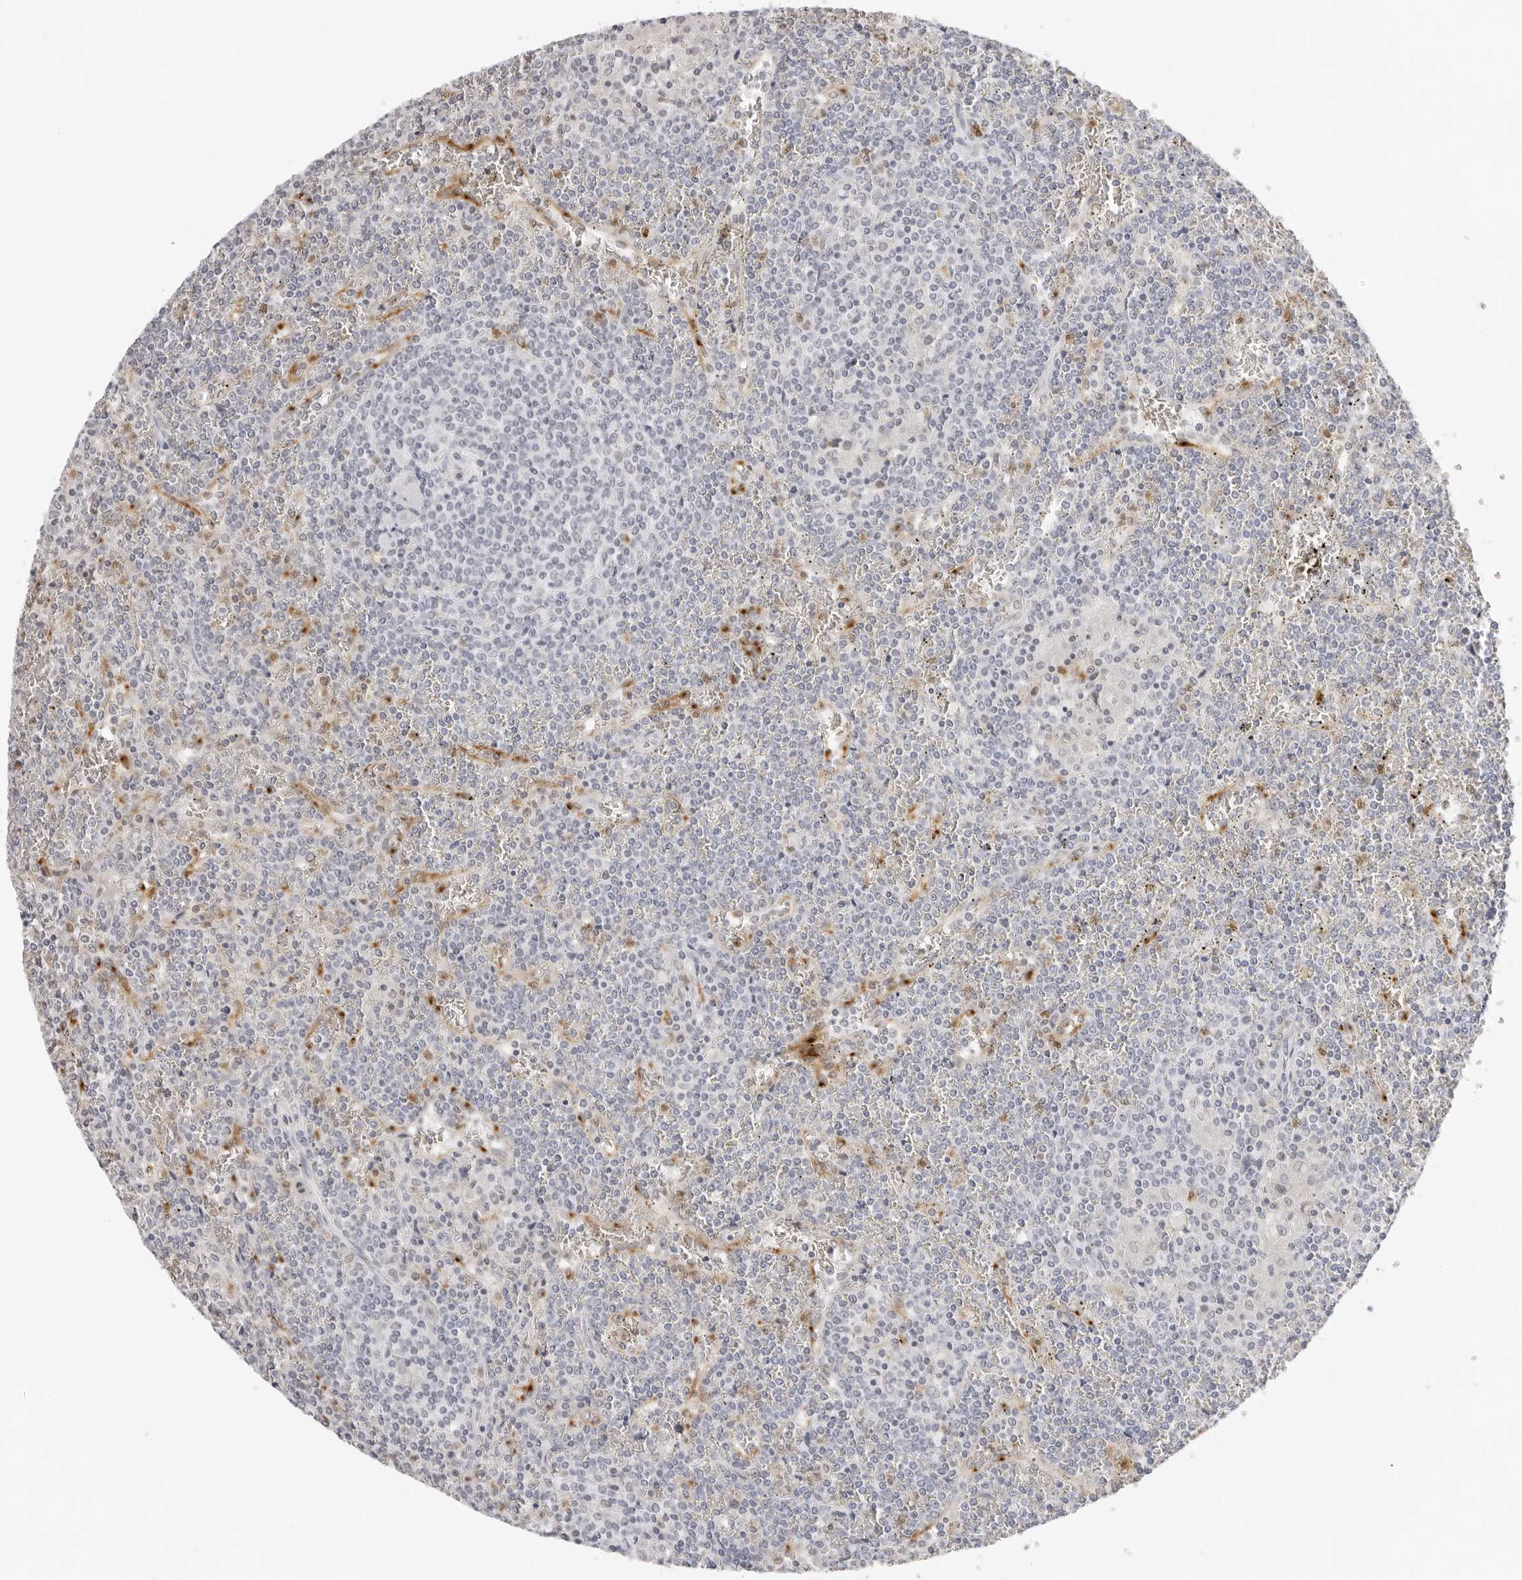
{"staining": {"intensity": "negative", "quantity": "none", "location": "none"}, "tissue": "lymphoma", "cell_type": "Tumor cells", "image_type": "cancer", "snomed": [{"axis": "morphology", "description": "Malignant lymphoma, non-Hodgkin's type, Low grade"}, {"axis": "topography", "description": "Spleen"}], "caption": "Tumor cells show no significant positivity in low-grade malignant lymphoma, non-Hodgkin's type.", "gene": "MSH6", "patient": {"sex": "female", "age": 19}}